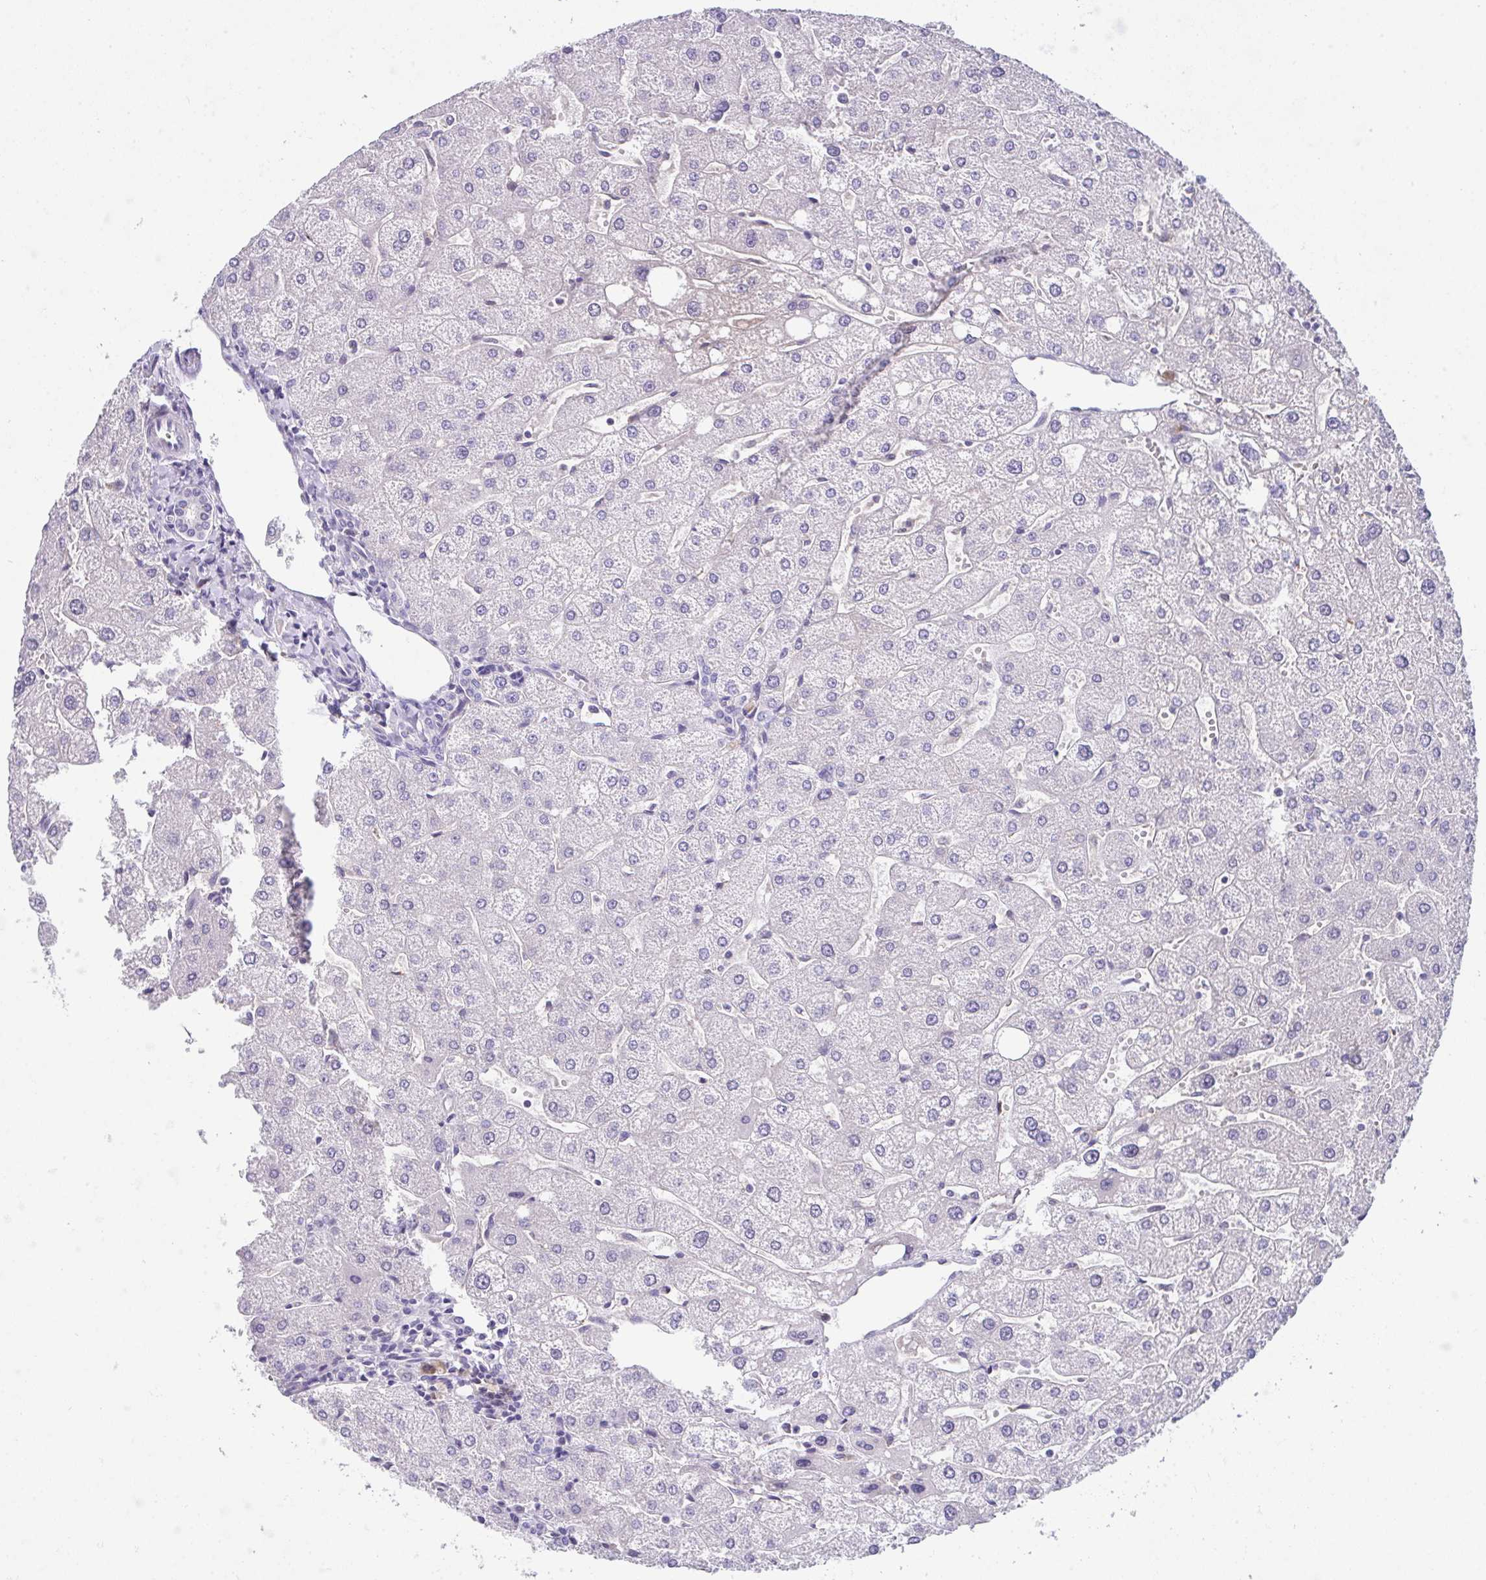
{"staining": {"intensity": "negative", "quantity": "none", "location": "none"}, "tissue": "liver", "cell_type": "Cholangiocytes", "image_type": "normal", "snomed": [{"axis": "morphology", "description": "Normal tissue, NOS"}, {"axis": "topography", "description": "Liver"}], "caption": "Immunohistochemistry (IHC) photomicrograph of benign human liver stained for a protein (brown), which exhibits no staining in cholangiocytes. (DAB (3,3'-diaminobenzidine) immunohistochemistry (IHC) with hematoxylin counter stain).", "gene": "GLTPD2", "patient": {"sex": "male", "age": 67}}